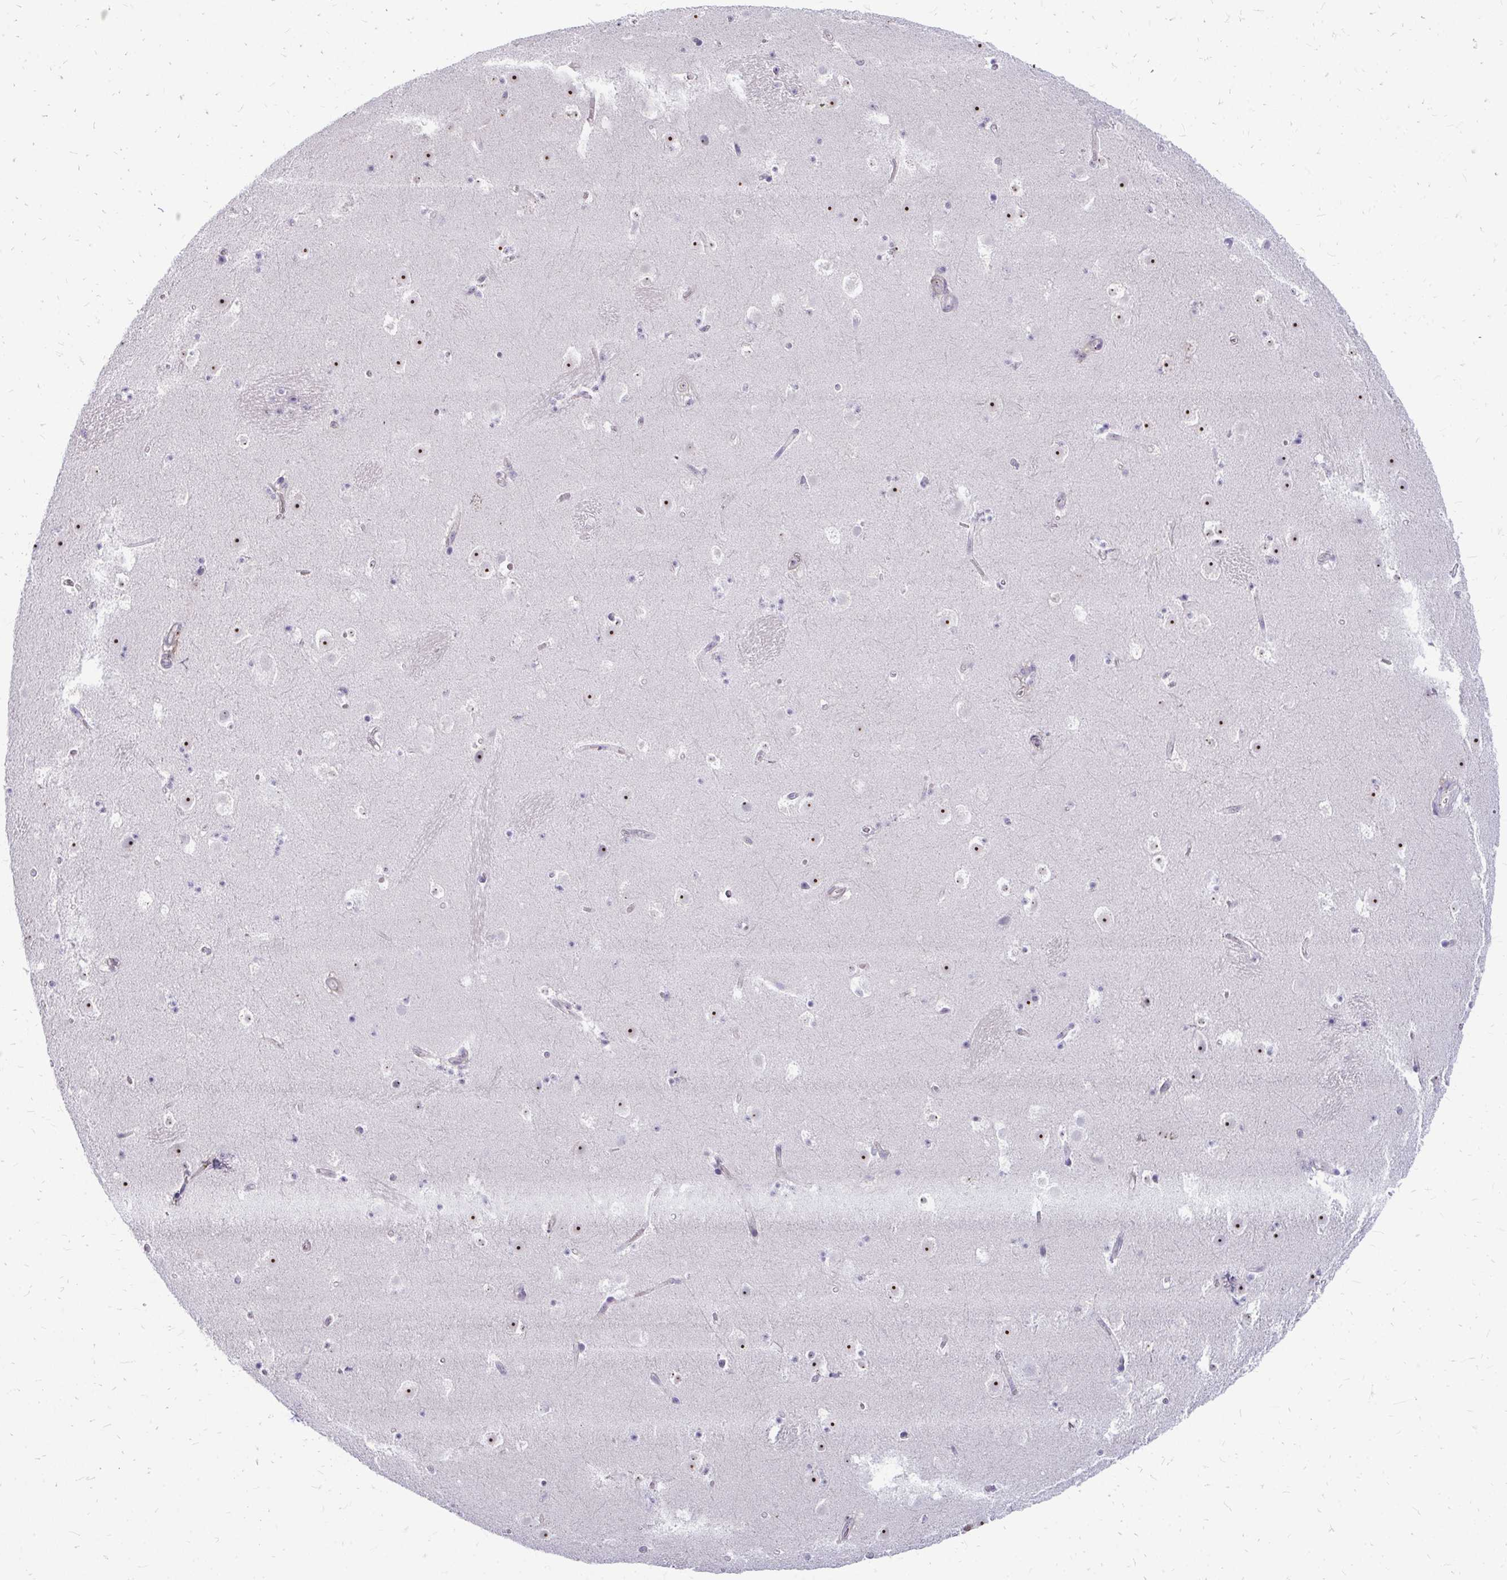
{"staining": {"intensity": "negative", "quantity": "none", "location": "none"}, "tissue": "caudate", "cell_type": "Glial cells", "image_type": "normal", "snomed": [{"axis": "morphology", "description": "Normal tissue, NOS"}, {"axis": "topography", "description": "Lateral ventricle wall"}], "caption": "High magnification brightfield microscopy of unremarkable caudate stained with DAB (brown) and counterstained with hematoxylin (blue): glial cells show no significant positivity. Nuclei are stained in blue.", "gene": "FAM9A", "patient": {"sex": "male", "age": 37}}